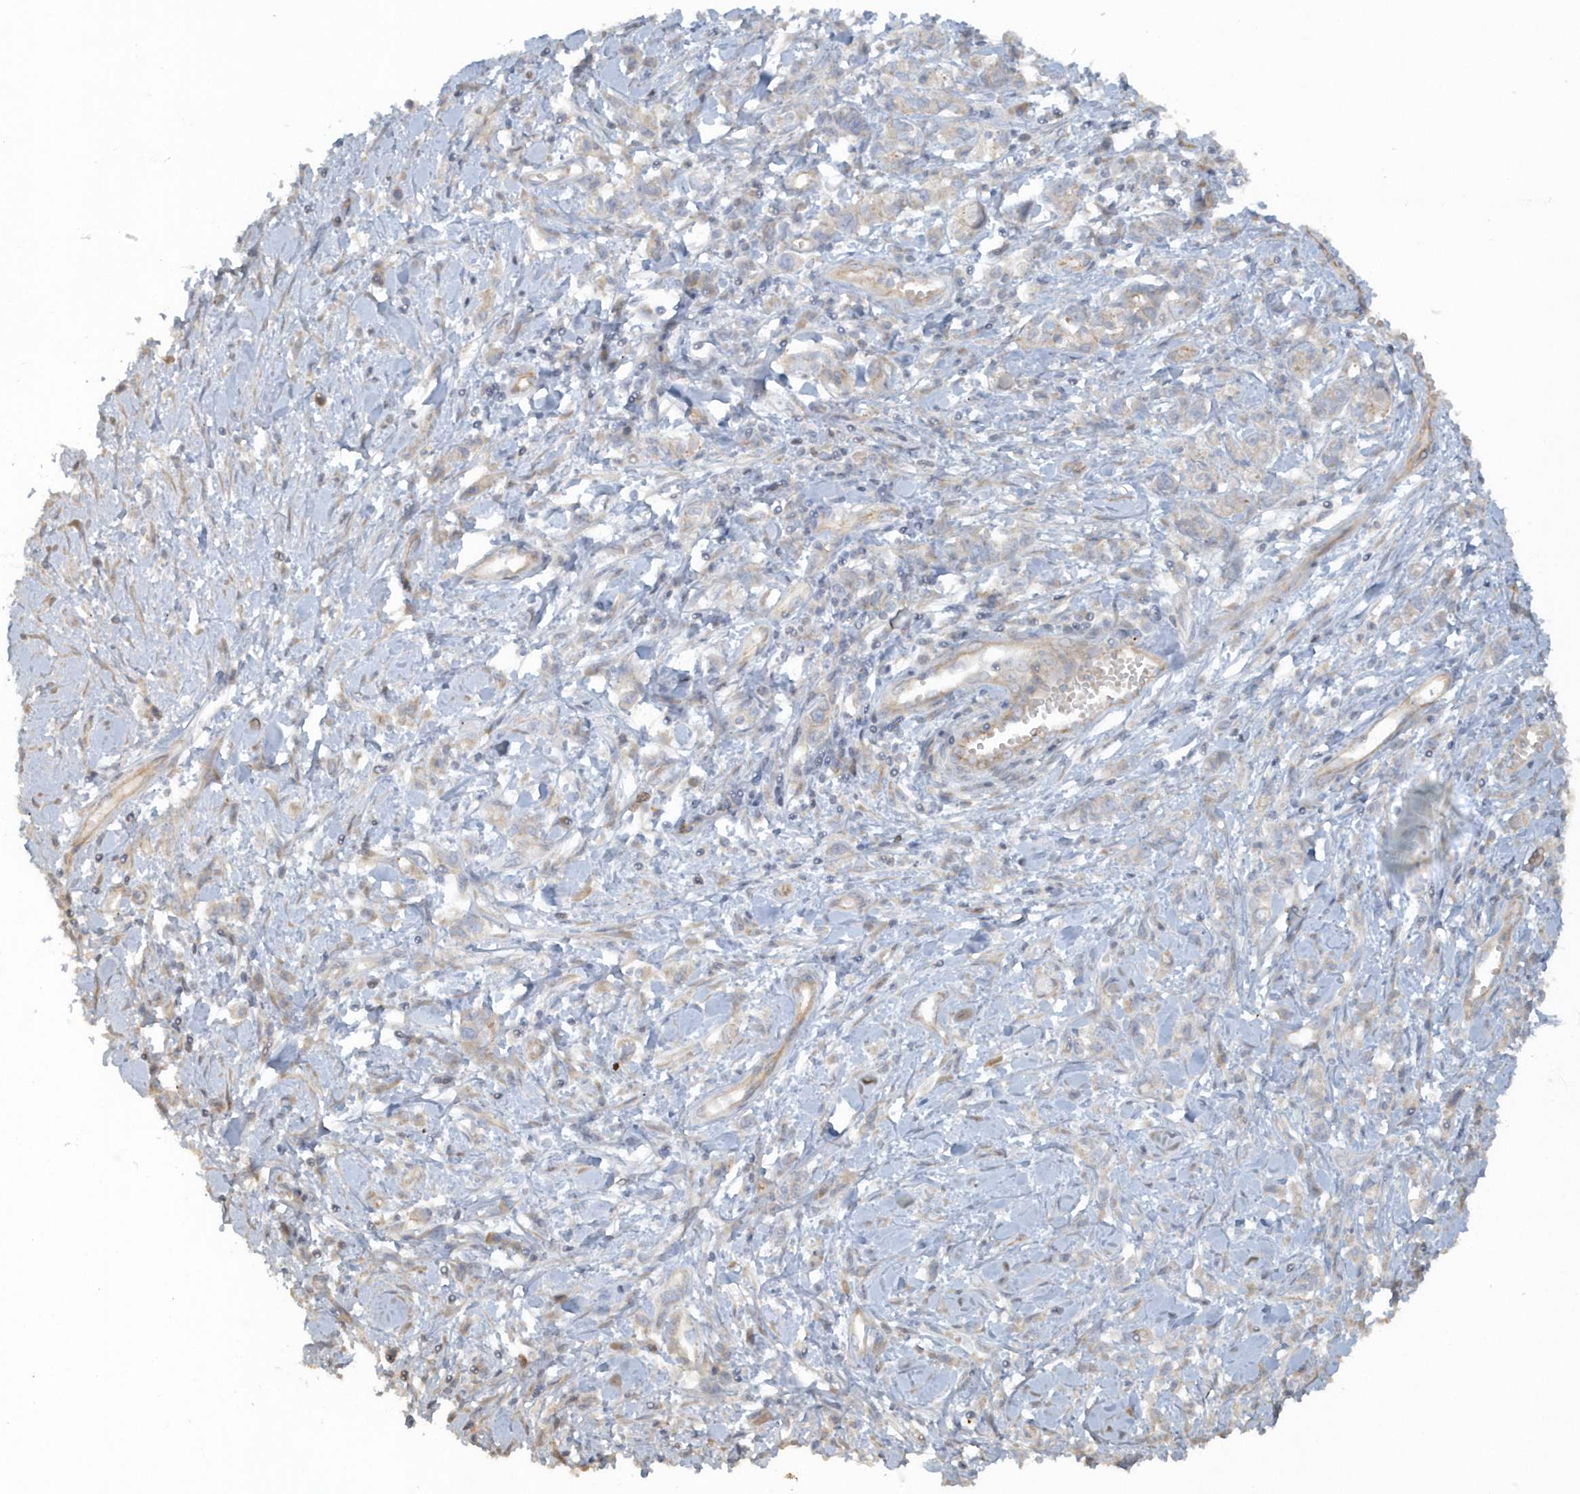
{"staining": {"intensity": "negative", "quantity": "none", "location": "none"}, "tissue": "stomach cancer", "cell_type": "Tumor cells", "image_type": "cancer", "snomed": [{"axis": "morphology", "description": "Adenocarcinoma, NOS"}, {"axis": "topography", "description": "Stomach"}], "caption": "DAB (3,3'-diaminobenzidine) immunohistochemical staining of human adenocarcinoma (stomach) displays no significant staining in tumor cells. (Brightfield microscopy of DAB immunohistochemistry (IHC) at high magnification).", "gene": "CNOT10", "patient": {"sex": "female", "age": 76}}